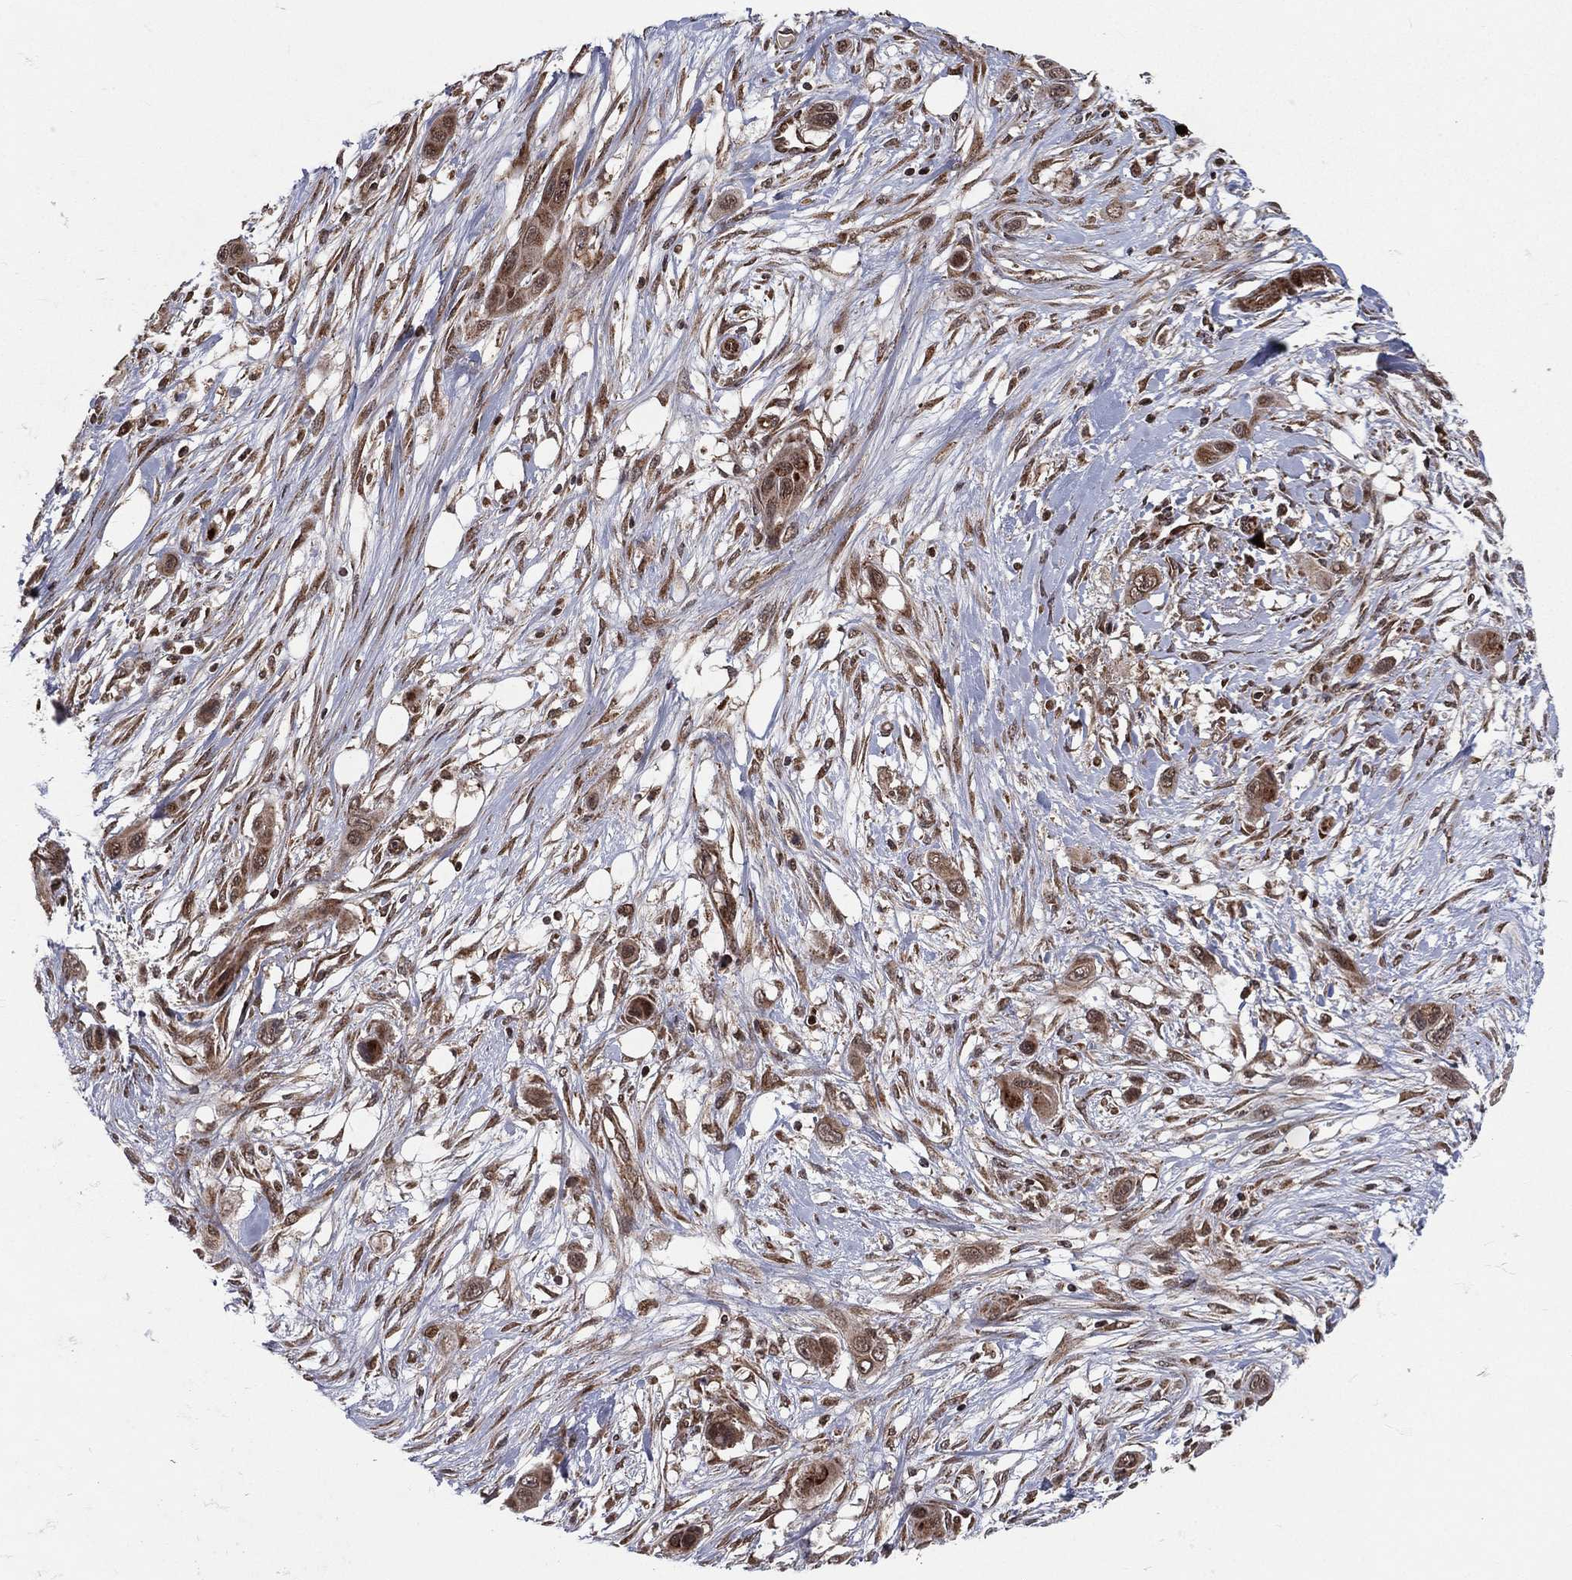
{"staining": {"intensity": "strong", "quantity": ">75%", "location": "cytoplasmic/membranous,nuclear"}, "tissue": "skin cancer", "cell_type": "Tumor cells", "image_type": "cancer", "snomed": [{"axis": "morphology", "description": "Squamous cell carcinoma, NOS"}, {"axis": "topography", "description": "Skin"}], "caption": "About >75% of tumor cells in skin squamous cell carcinoma display strong cytoplasmic/membranous and nuclear protein staining as visualized by brown immunohistochemical staining.", "gene": "MDM2", "patient": {"sex": "male", "age": 79}}